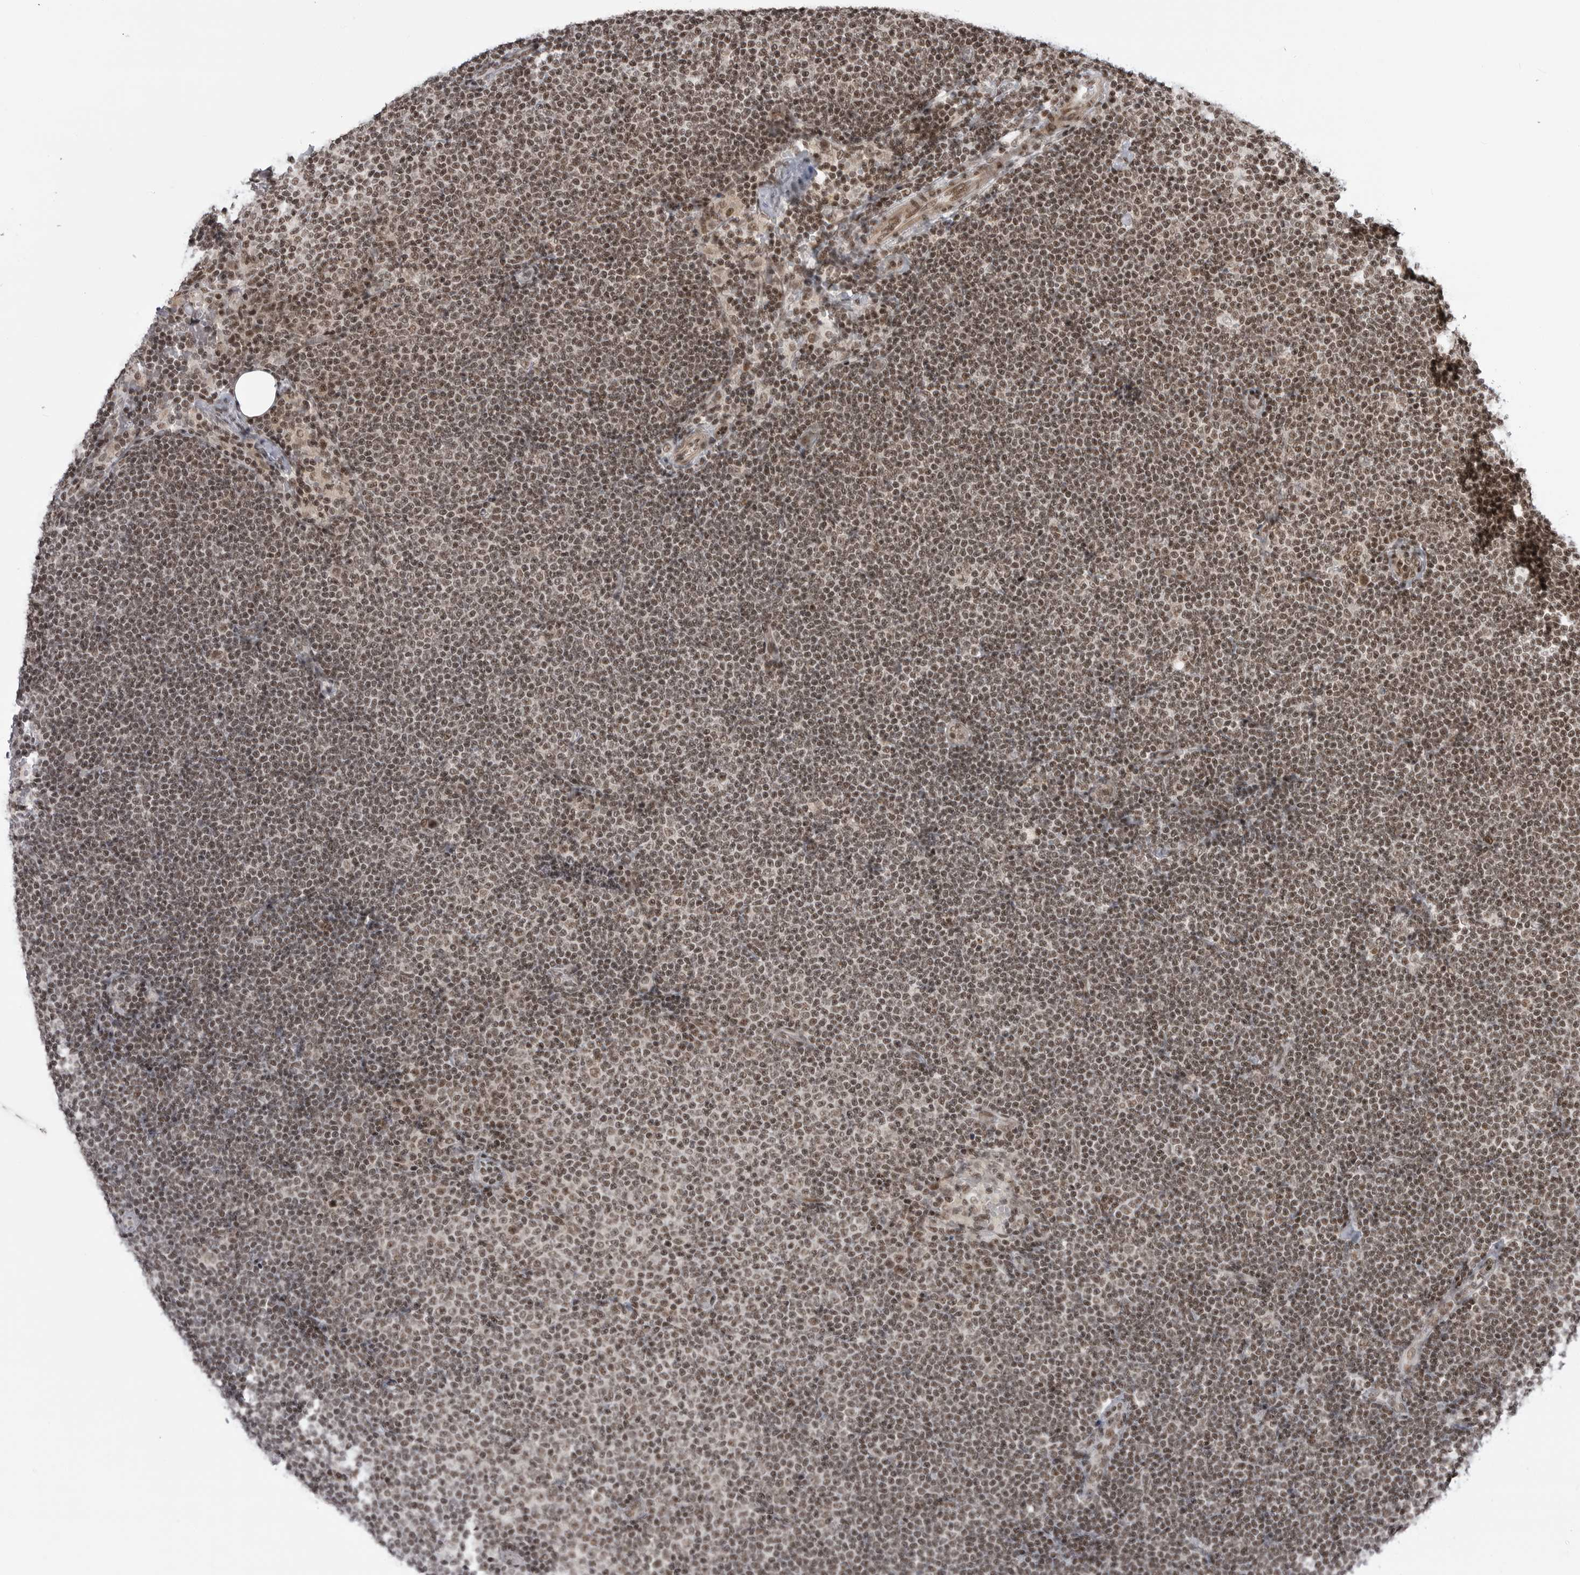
{"staining": {"intensity": "moderate", "quantity": ">75%", "location": "nuclear"}, "tissue": "lymphoma", "cell_type": "Tumor cells", "image_type": "cancer", "snomed": [{"axis": "morphology", "description": "Malignant lymphoma, non-Hodgkin's type, Low grade"}, {"axis": "topography", "description": "Lymph node"}], "caption": "Immunohistochemistry (IHC) (DAB (3,3'-diaminobenzidine)) staining of human lymphoma reveals moderate nuclear protein staining in approximately >75% of tumor cells. Using DAB (3,3'-diaminobenzidine) (brown) and hematoxylin (blue) stains, captured at high magnification using brightfield microscopy.", "gene": "TRIM66", "patient": {"sex": "female", "age": 53}}